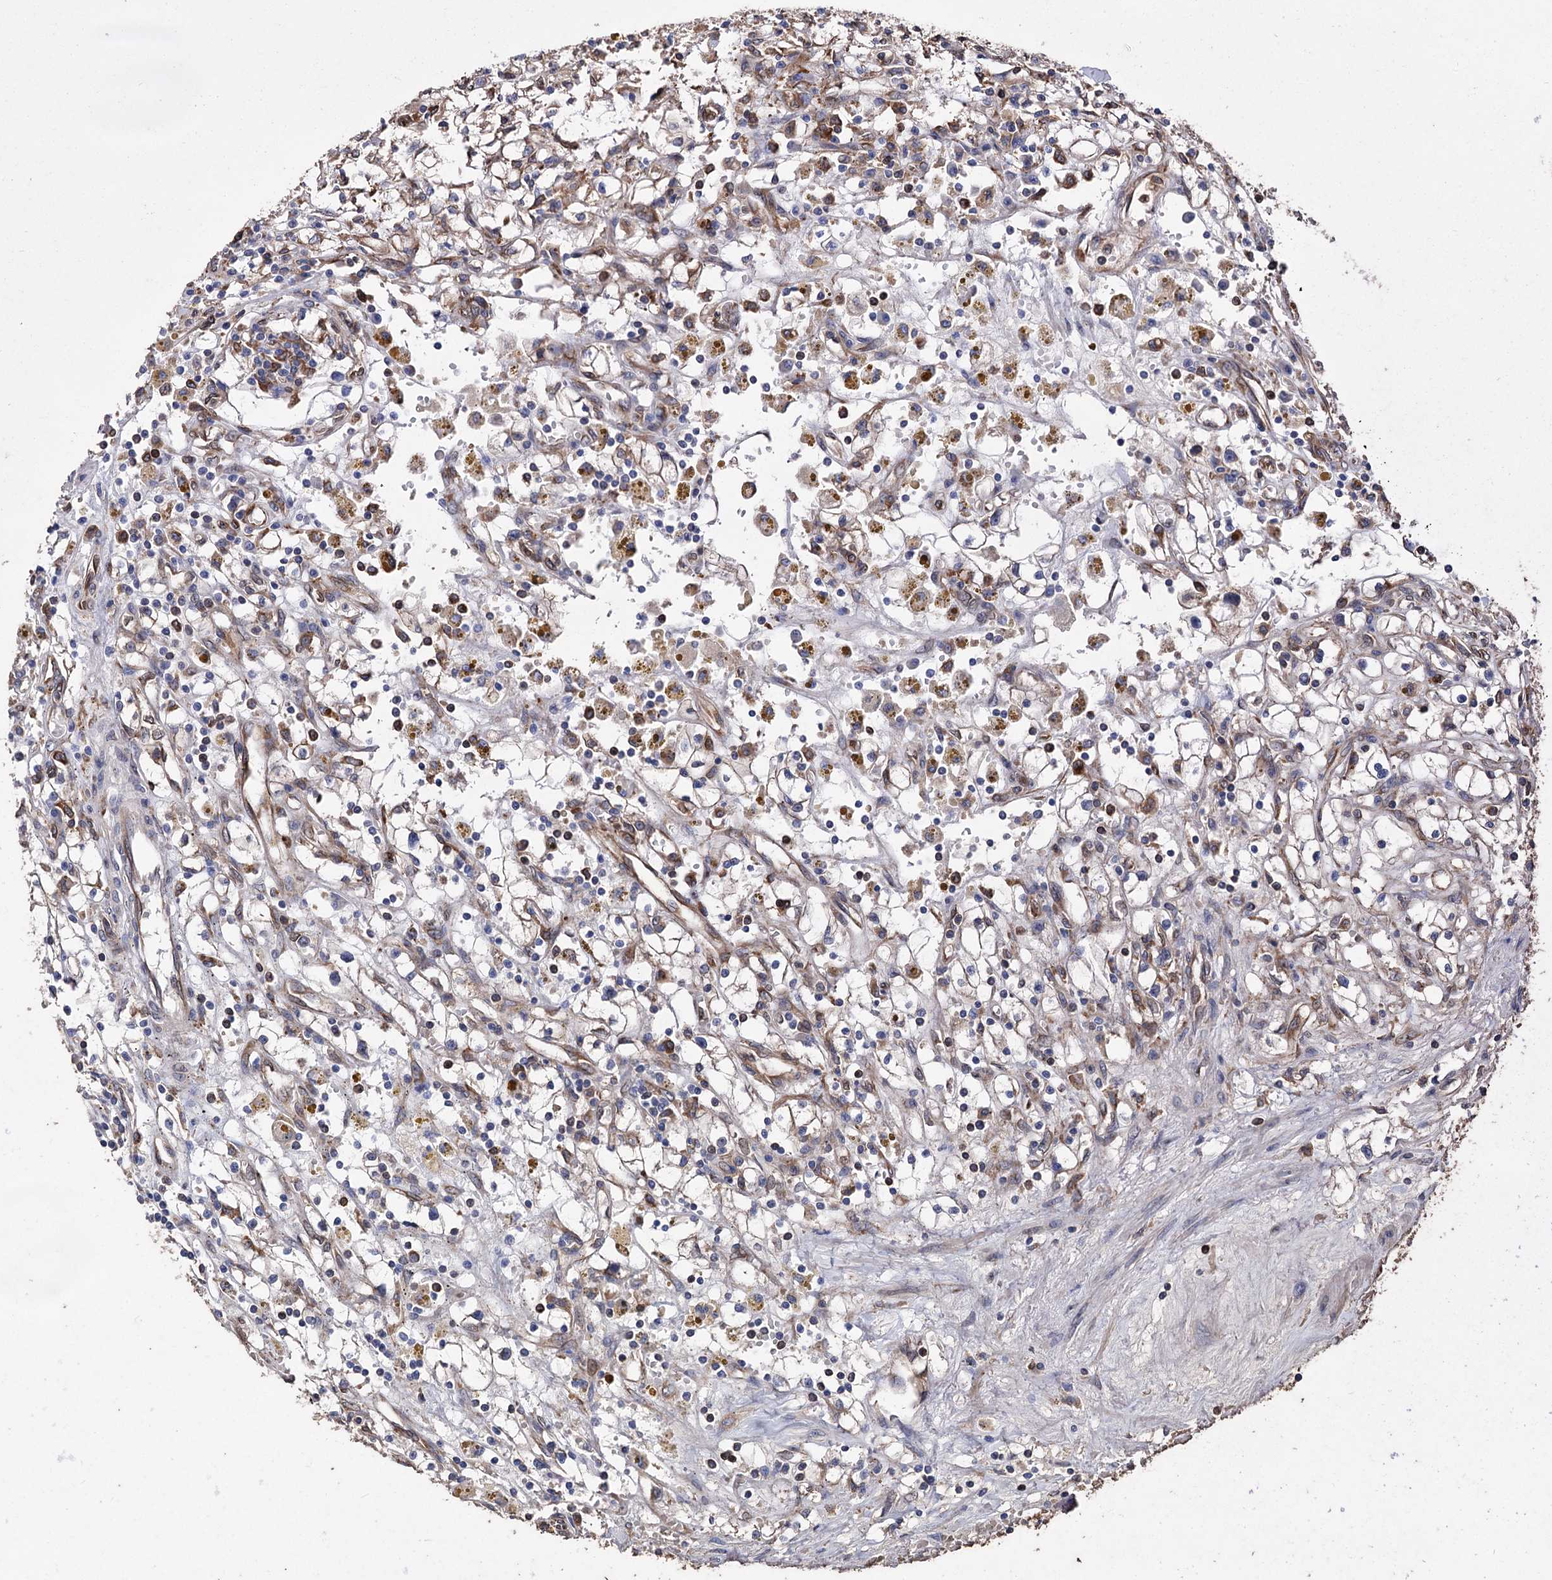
{"staining": {"intensity": "moderate", "quantity": "<25%", "location": "cytoplasmic/membranous"}, "tissue": "renal cancer", "cell_type": "Tumor cells", "image_type": "cancer", "snomed": [{"axis": "morphology", "description": "Adenocarcinoma, NOS"}, {"axis": "topography", "description": "Kidney"}], "caption": "This is a micrograph of IHC staining of renal cancer (adenocarcinoma), which shows moderate staining in the cytoplasmic/membranous of tumor cells.", "gene": "STING1", "patient": {"sex": "male", "age": 56}}